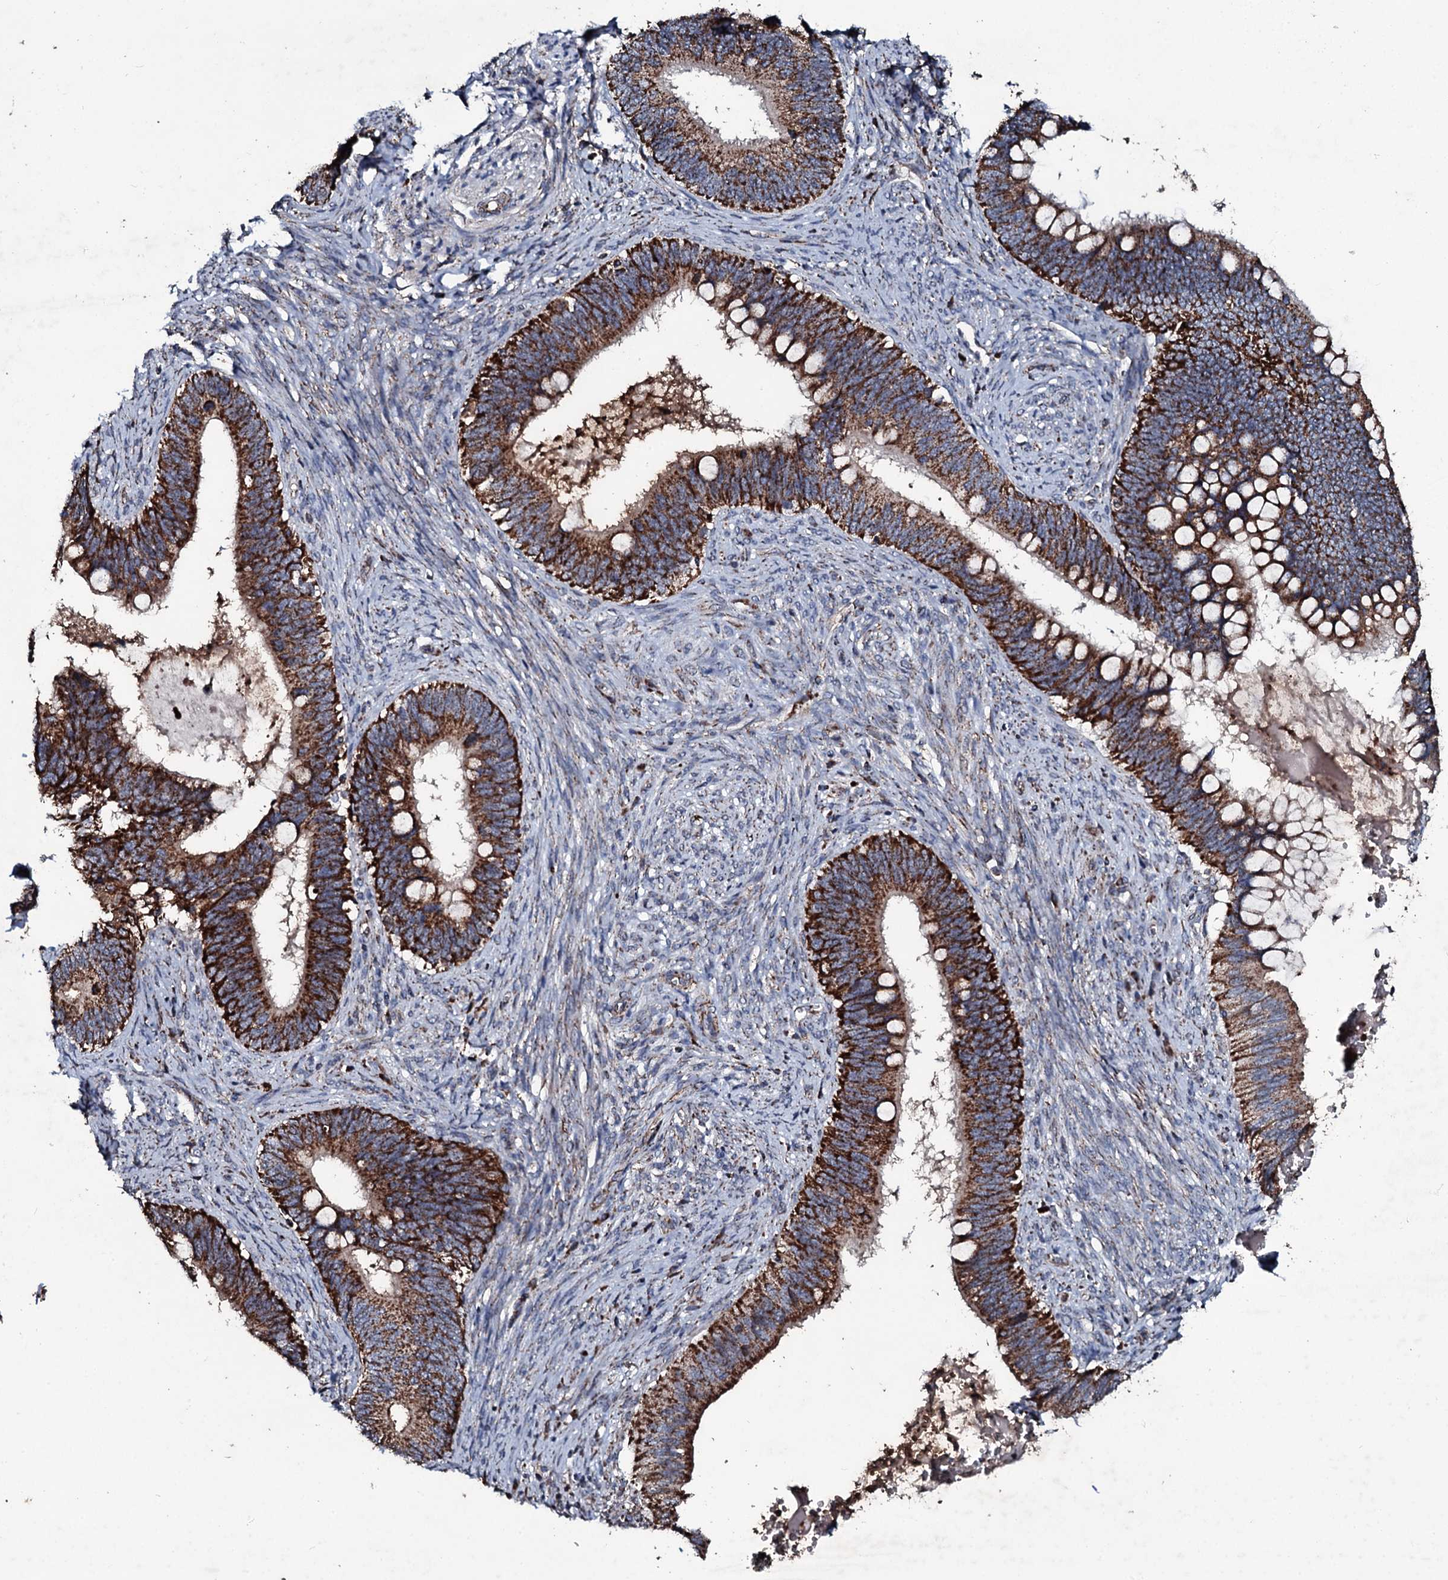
{"staining": {"intensity": "strong", "quantity": ">75%", "location": "cytoplasmic/membranous"}, "tissue": "cervical cancer", "cell_type": "Tumor cells", "image_type": "cancer", "snomed": [{"axis": "morphology", "description": "Adenocarcinoma, NOS"}, {"axis": "topography", "description": "Cervix"}], "caption": "Strong cytoplasmic/membranous expression is present in about >75% of tumor cells in adenocarcinoma (cervical).", "gene": "DYNC2I2", "patient": {"sex": "female", "age": 42}}